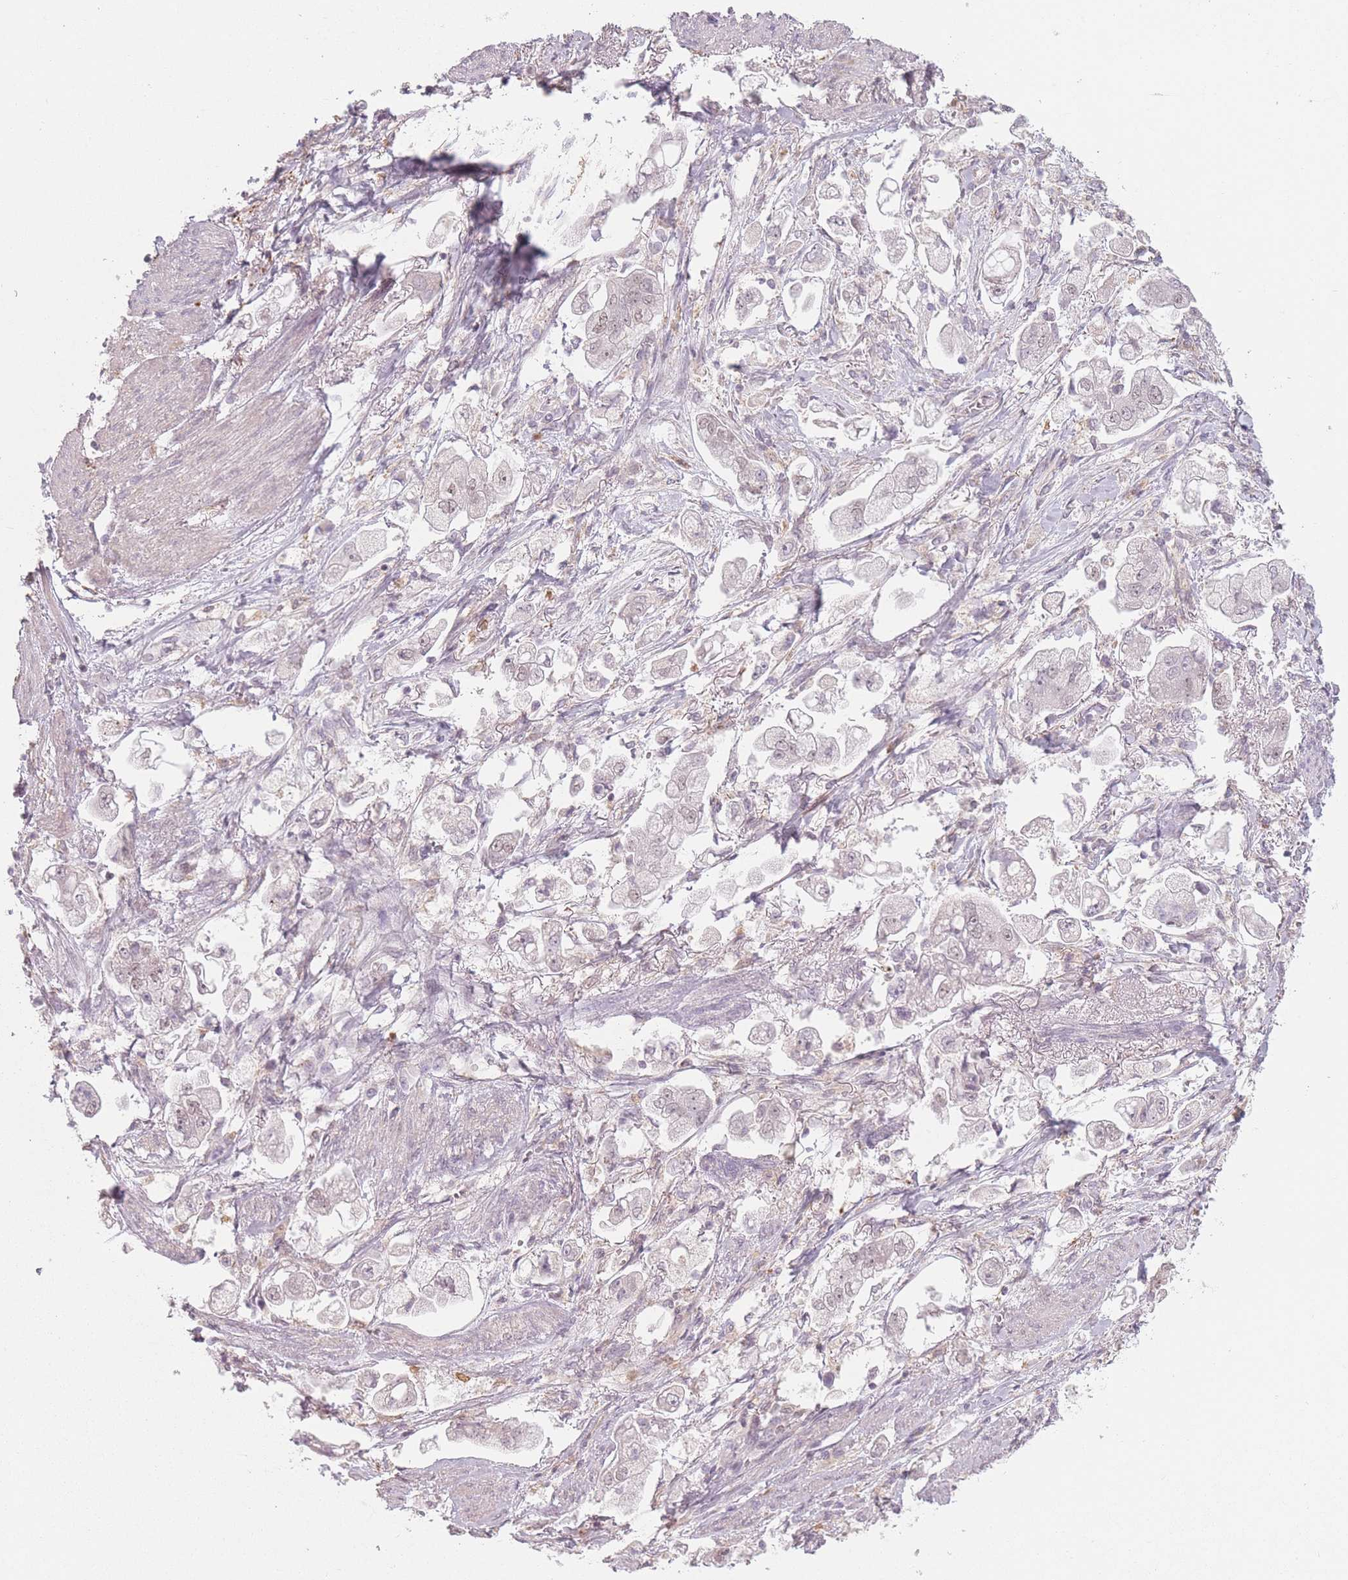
{"staining": {"intensity": "weak", "quantity": "25%-75%", "location": "nuclear"}, "tissue": "stomach cancer", "cell_type": "Tumor cells", "image_type": "cancer", "snomed": [{"axis": "morphology", "description": "Adenocarcinoma, NOS"}, {"axis": "topography", "description": "Stomach"}], "caption": "A brown stain highlights weak nuclear staining of a protein in adenocarcinoma (stomach) tumor cells.", "gene": "OR10C1", "patient": {"sex": "male", "age": 62}}